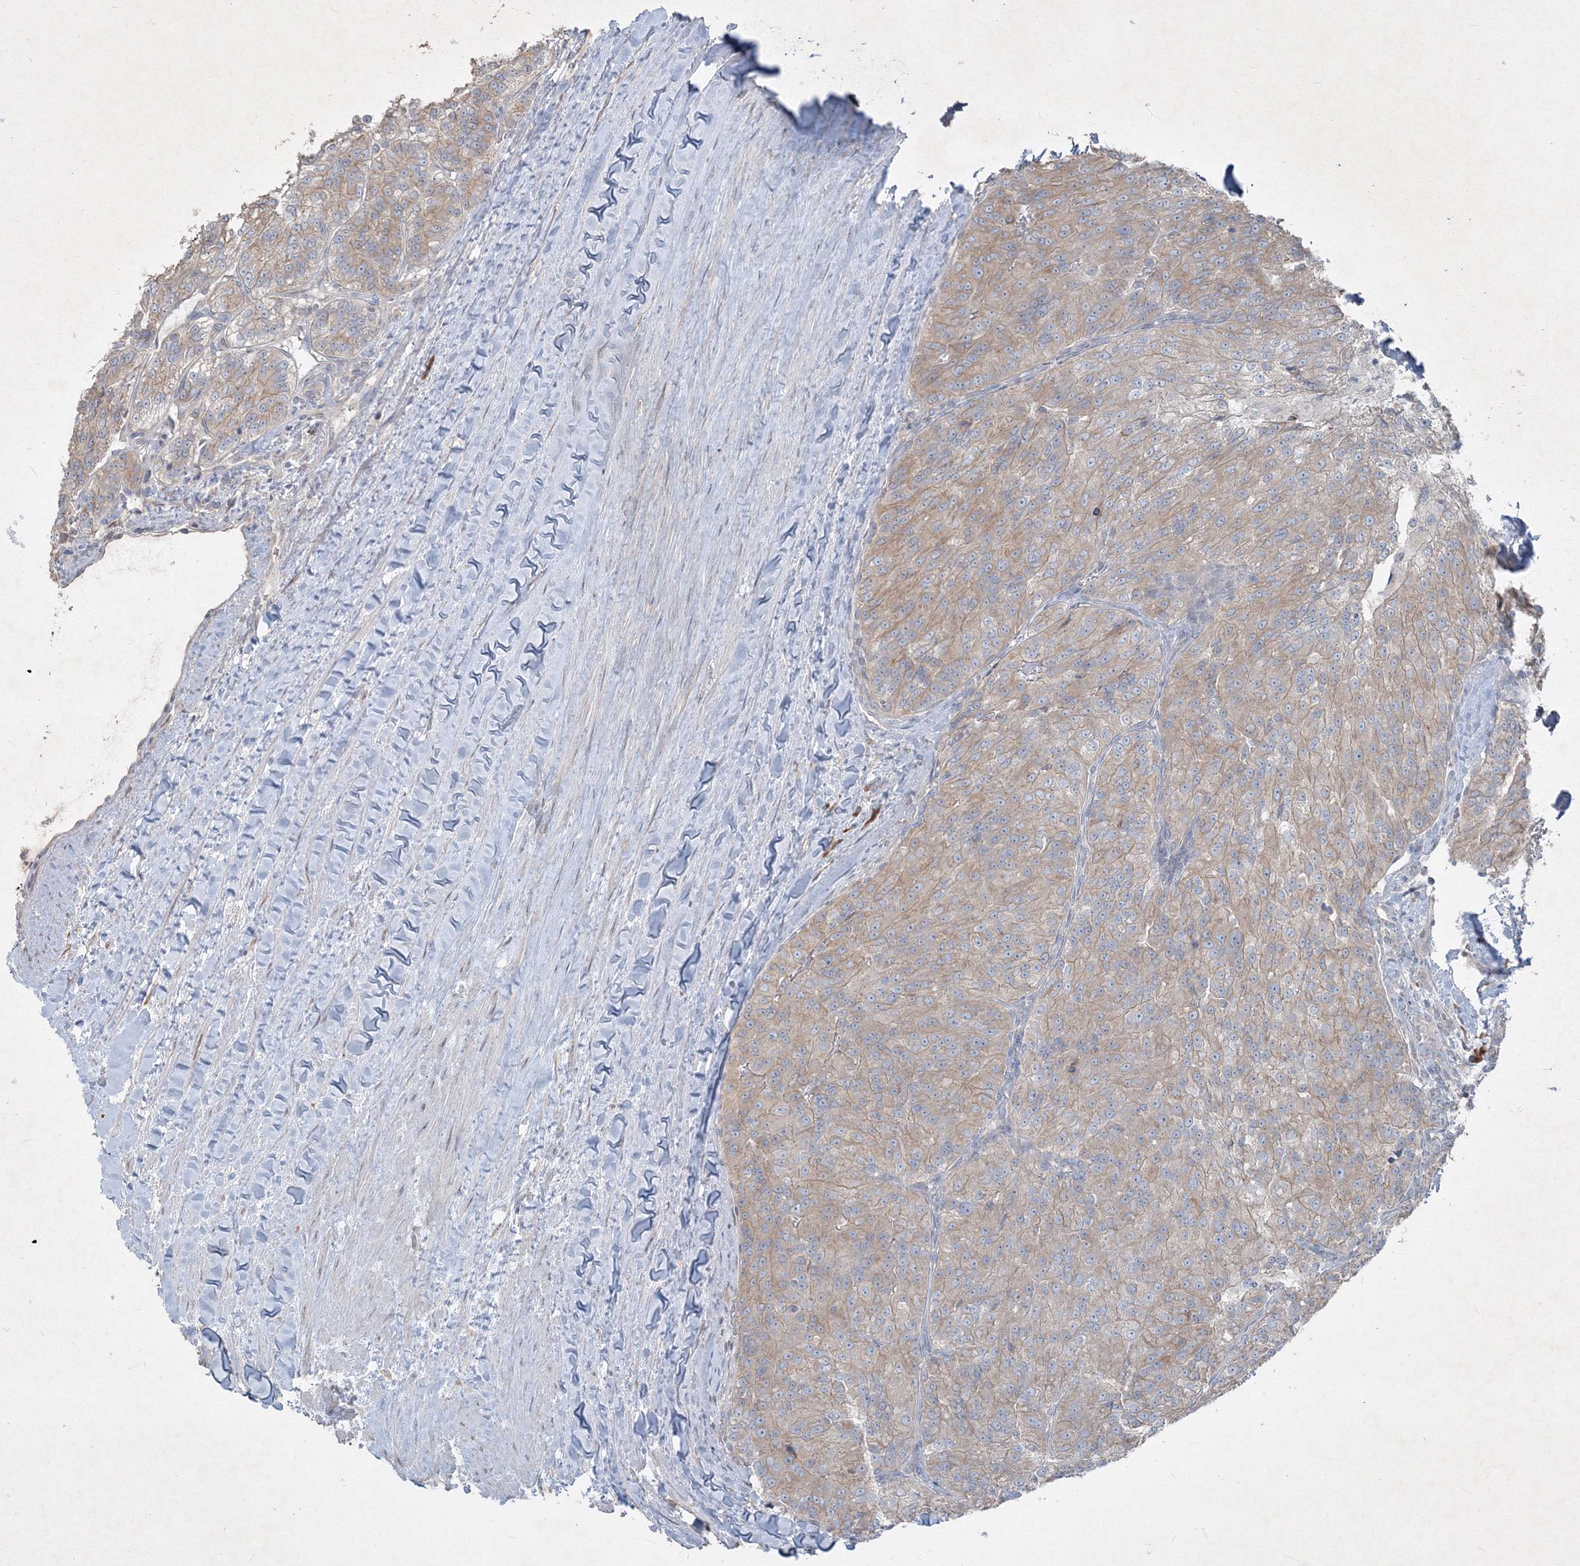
{"staining": {"intensity": "weak", "quantity": "25%-75%", "location": "cytoplasmic/membranous"}, "tissue": "renal cancer", "cell_type": "Tumor cells", "image_type": "cancer", "snomed": [{"axis": "morphology", "description": "Adenocarcinoma, NOS"}, {"axis": "topography", "description": "Kidney"}], "caption": "Immunohistochemical staining of renal cancer exhibits weak cytoplasmic/membranous protein staining in approximately 25%-75% of tumor cells.", "gene": "IFNAR1", "patient": {"sex": "female", "age": 63}}